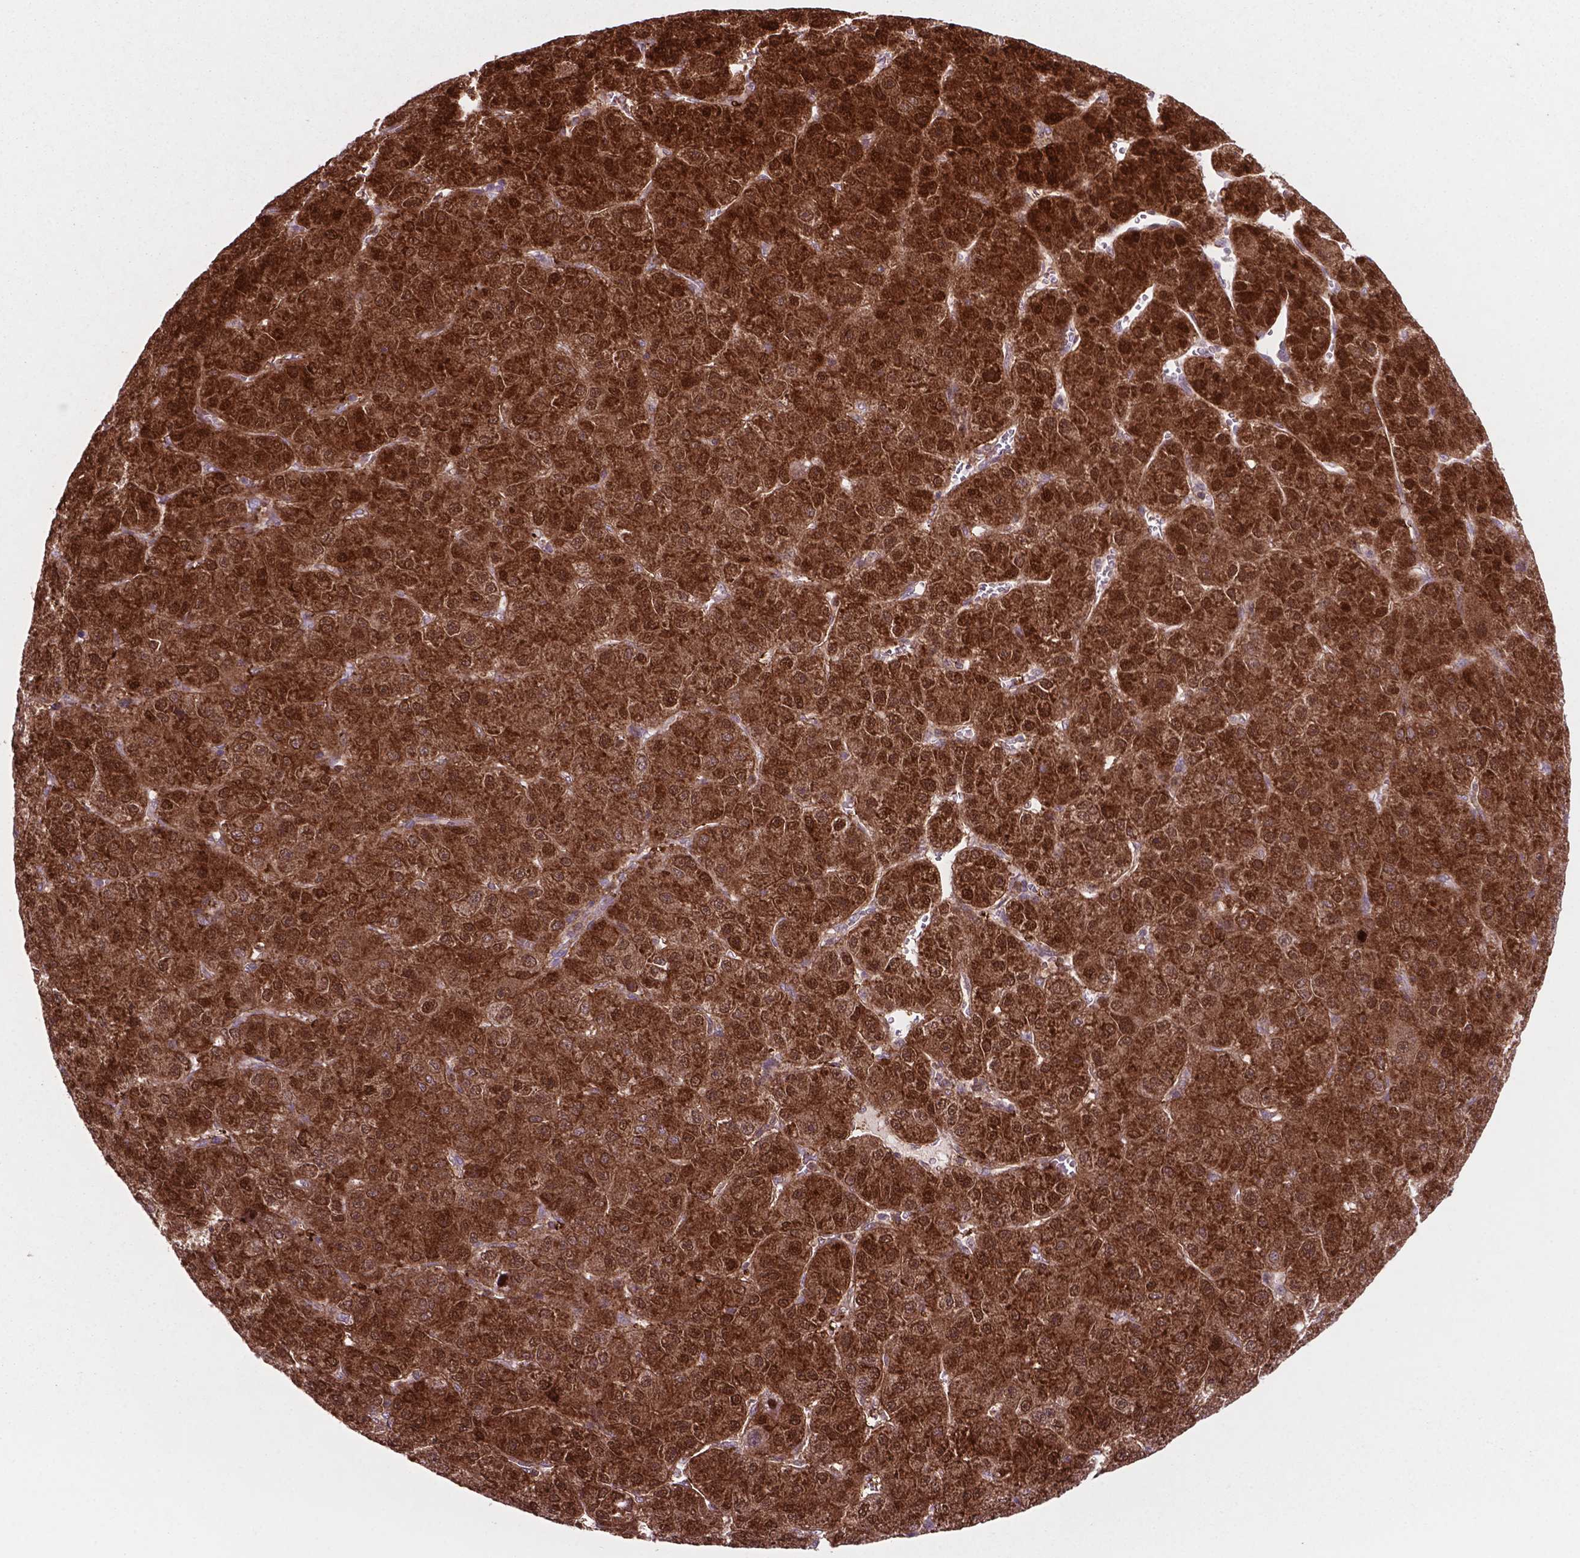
{"staining": {"intensity": "strong", "quantity": ">75%", "location": "cytoplasmic/membranous,nuclear"}, "tissue": "liver cancer", "cell_type": "Tumor cells", "image_type": "cancer", "snomed": [{"axis": "morphology", "description": "Carcinoma, Hepatocellular, NOS"}, {"axis": "topography", "description": "Liver"}], "caption": "The image exhibits staining of liver hepatocellular carcinoma, revealing strong cytoplasmic/membranous and nuclear protein expression (brown color) within tumor cells.", "gene": "LDHA", "patient": {"sex": "male", "age": 67}}